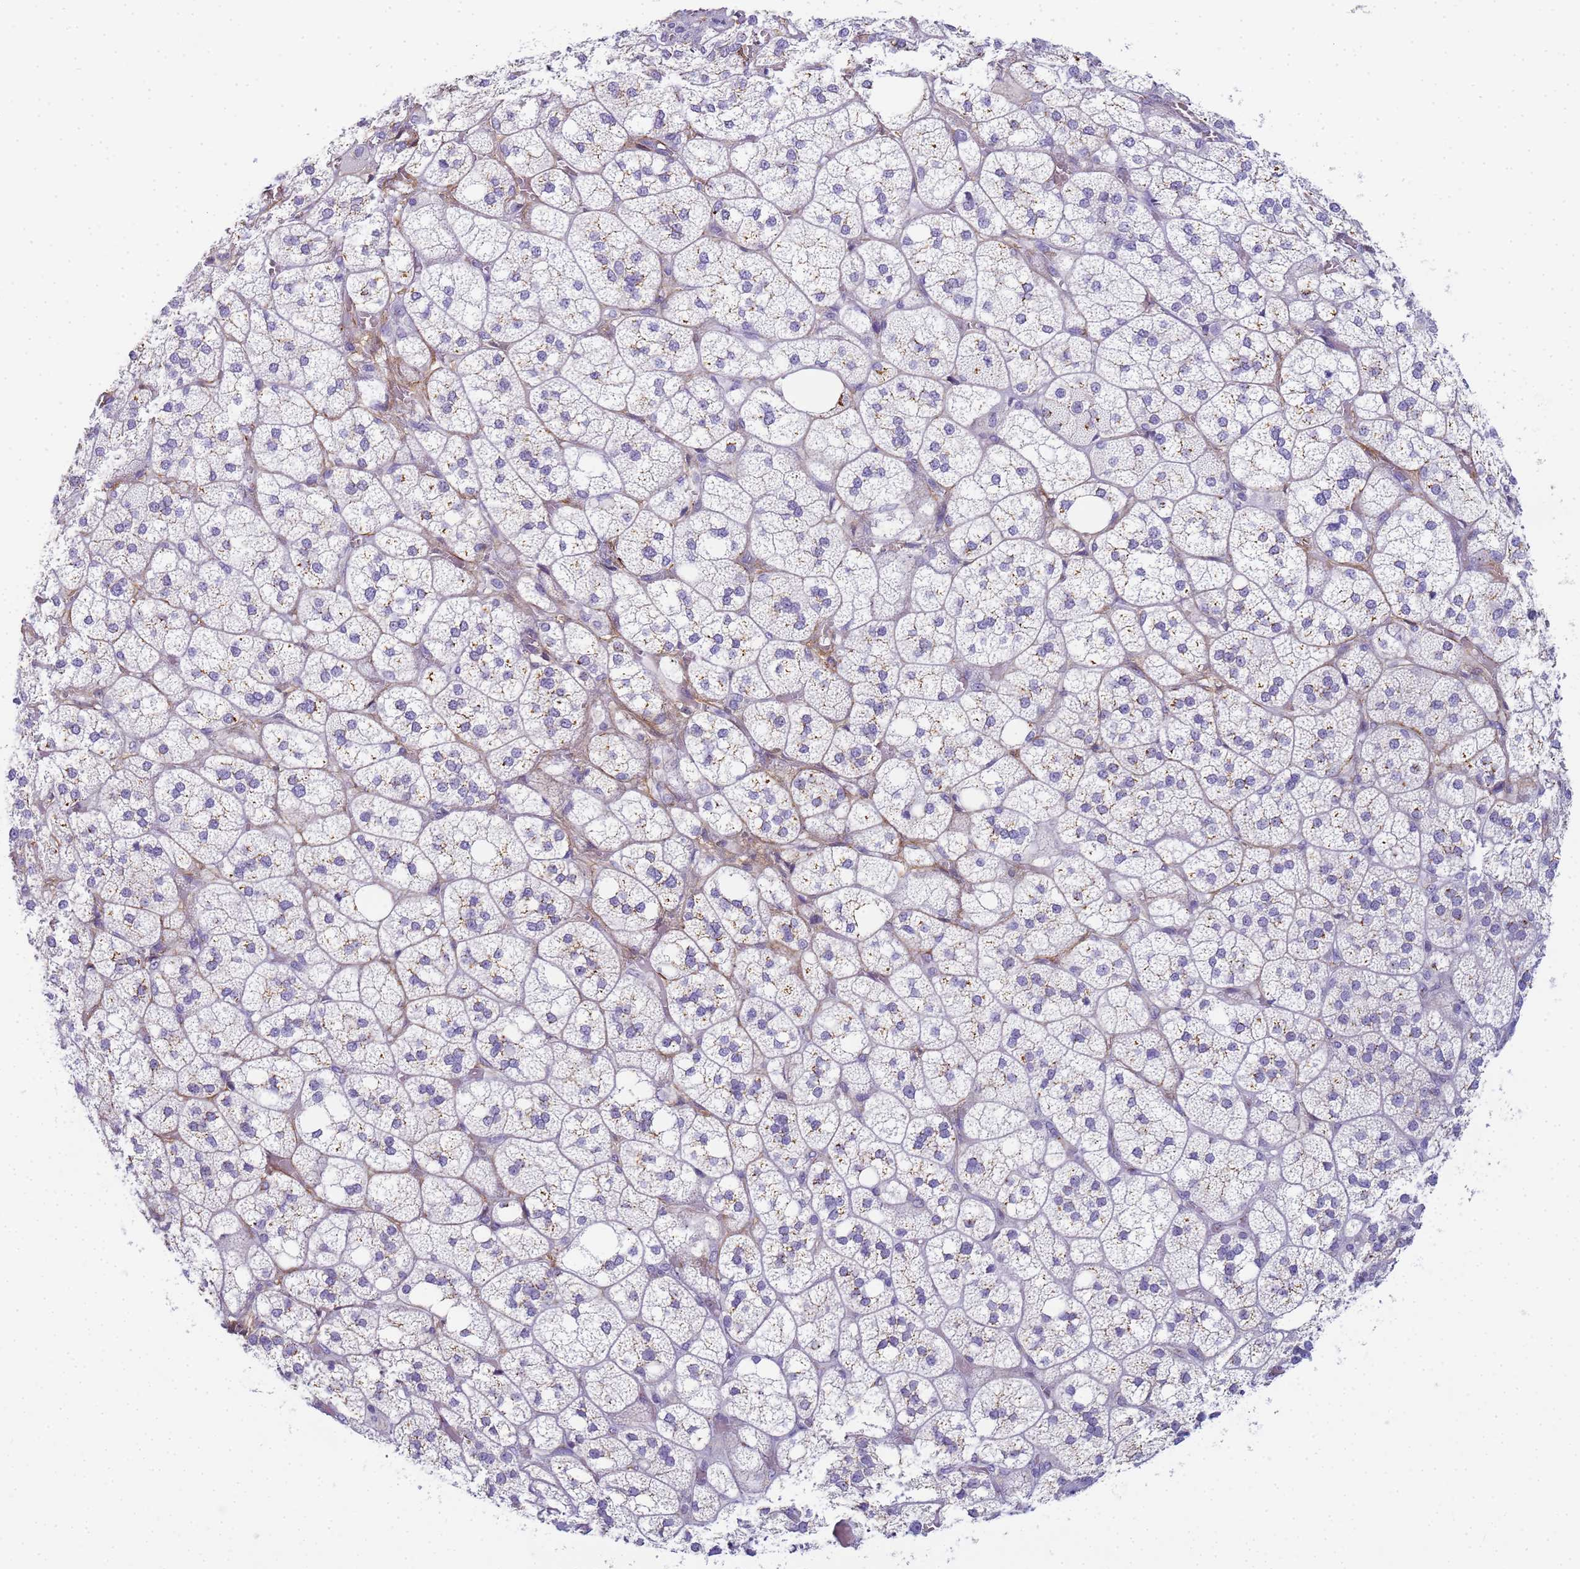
{"staining": {"intensity": "weak", "quantity": "<25%", "location": "cytoplasmic/membranous"}, "tissue": "adrenal gland", "cell_type": "Glandular cells", "image_type": "normal", "snomed": [{"axis": "morphology", "description": "Normal tissue, NOS"}, {"axis": "topography", "description": "Adrenal gland"}], "caption": "This is an immunohistochemistry (IHC) image of unremarkable human adrenal gland. There is no positivity in glandular cells.", "gene": "CR1", "patient": {"sex": "male", "age": 61}}